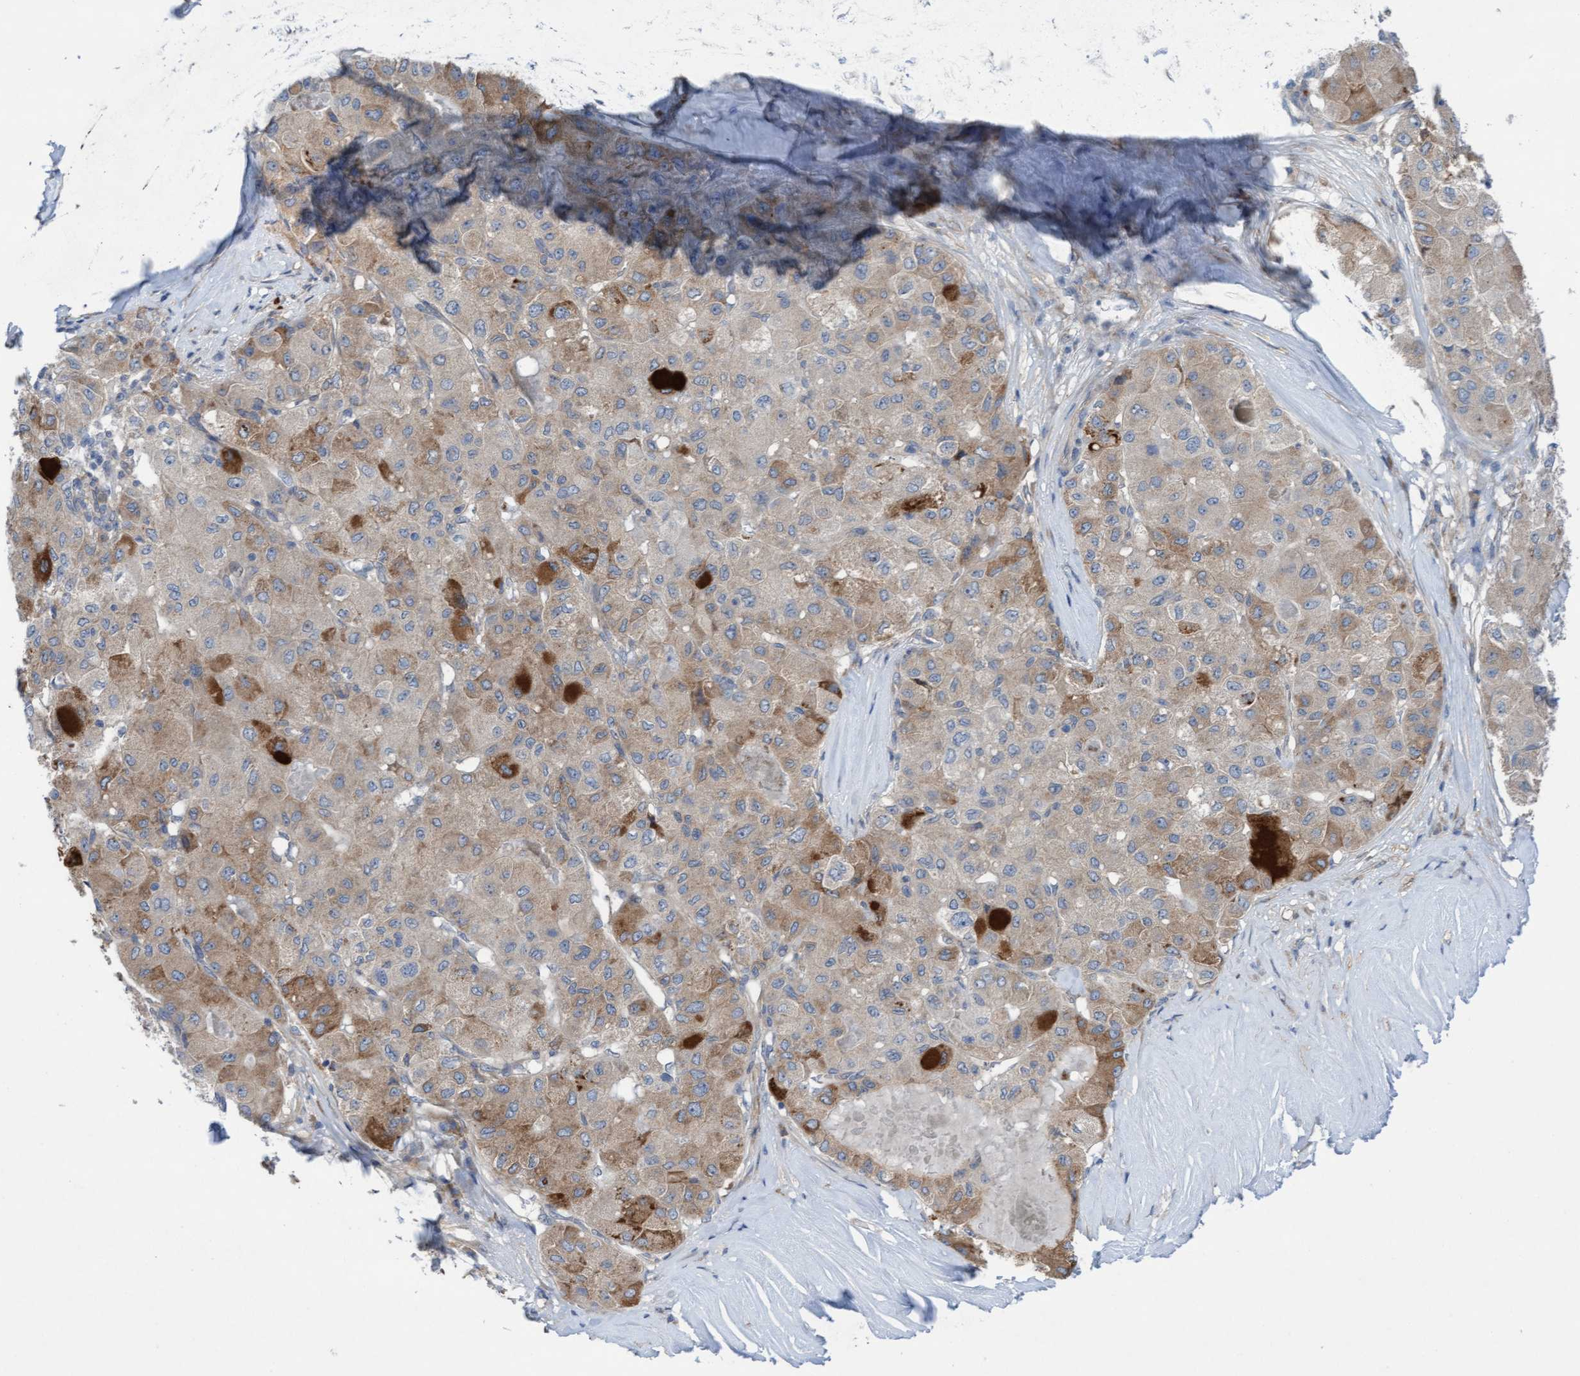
{"staining": {"intensity": "weak", "quantity": ">75%", "location": "cytoplasmic/membranous"}, "tissue": "liver cancer", "cell_type": "Tumor cells", "image_type": "cancer", "snomed": [{"axis": "morphology", "description": "Carcinoma, Hepatocellular, NOS"}, {"axis": "topography", "description": "Liver"}], "caption": "Human liver cancer stained with a protein marker demonstrates weak staining in tumor cells.", "gene": "PLCD1", "patient": {"sex": "male", "age": 80}}